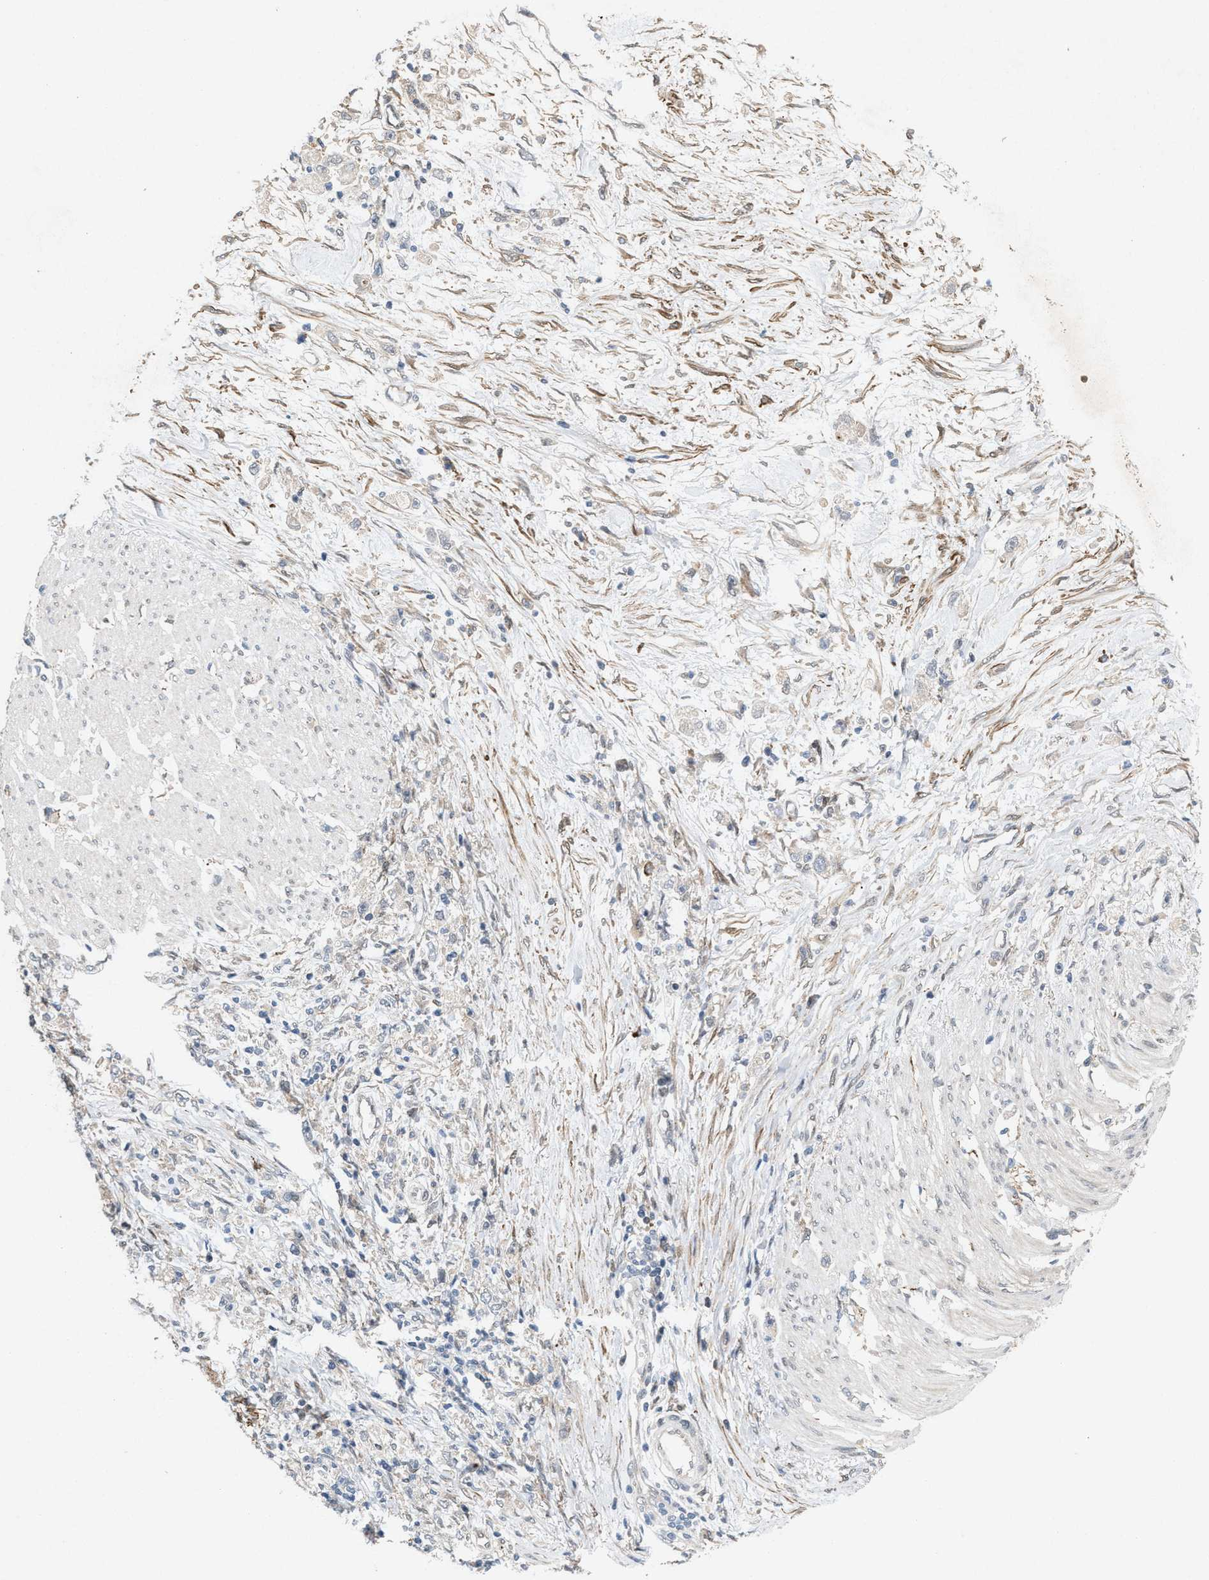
{"staining": {"intensity": "weak", "quantity": "<25%", "location": "cytoplasmic/membranous"}, "tissue": "stomach cancer", "cell_type": "Tumor cells", "image_type": "cancer", "snomed": [{"axis": "morphology", "description": "Adenocarcinoma, NOS"}, {"axis": "topography", "description": "Stomach"}], "caption": "An immunohistochemistry micrograph of stomach cancer is shown. There is no staining in tumor cells of stomach cancer. (DAB immunohistochemistry with hematoxylin counter stain).", "gene": "MFSD6", "patient": {"sex": "female", "age": 59}}